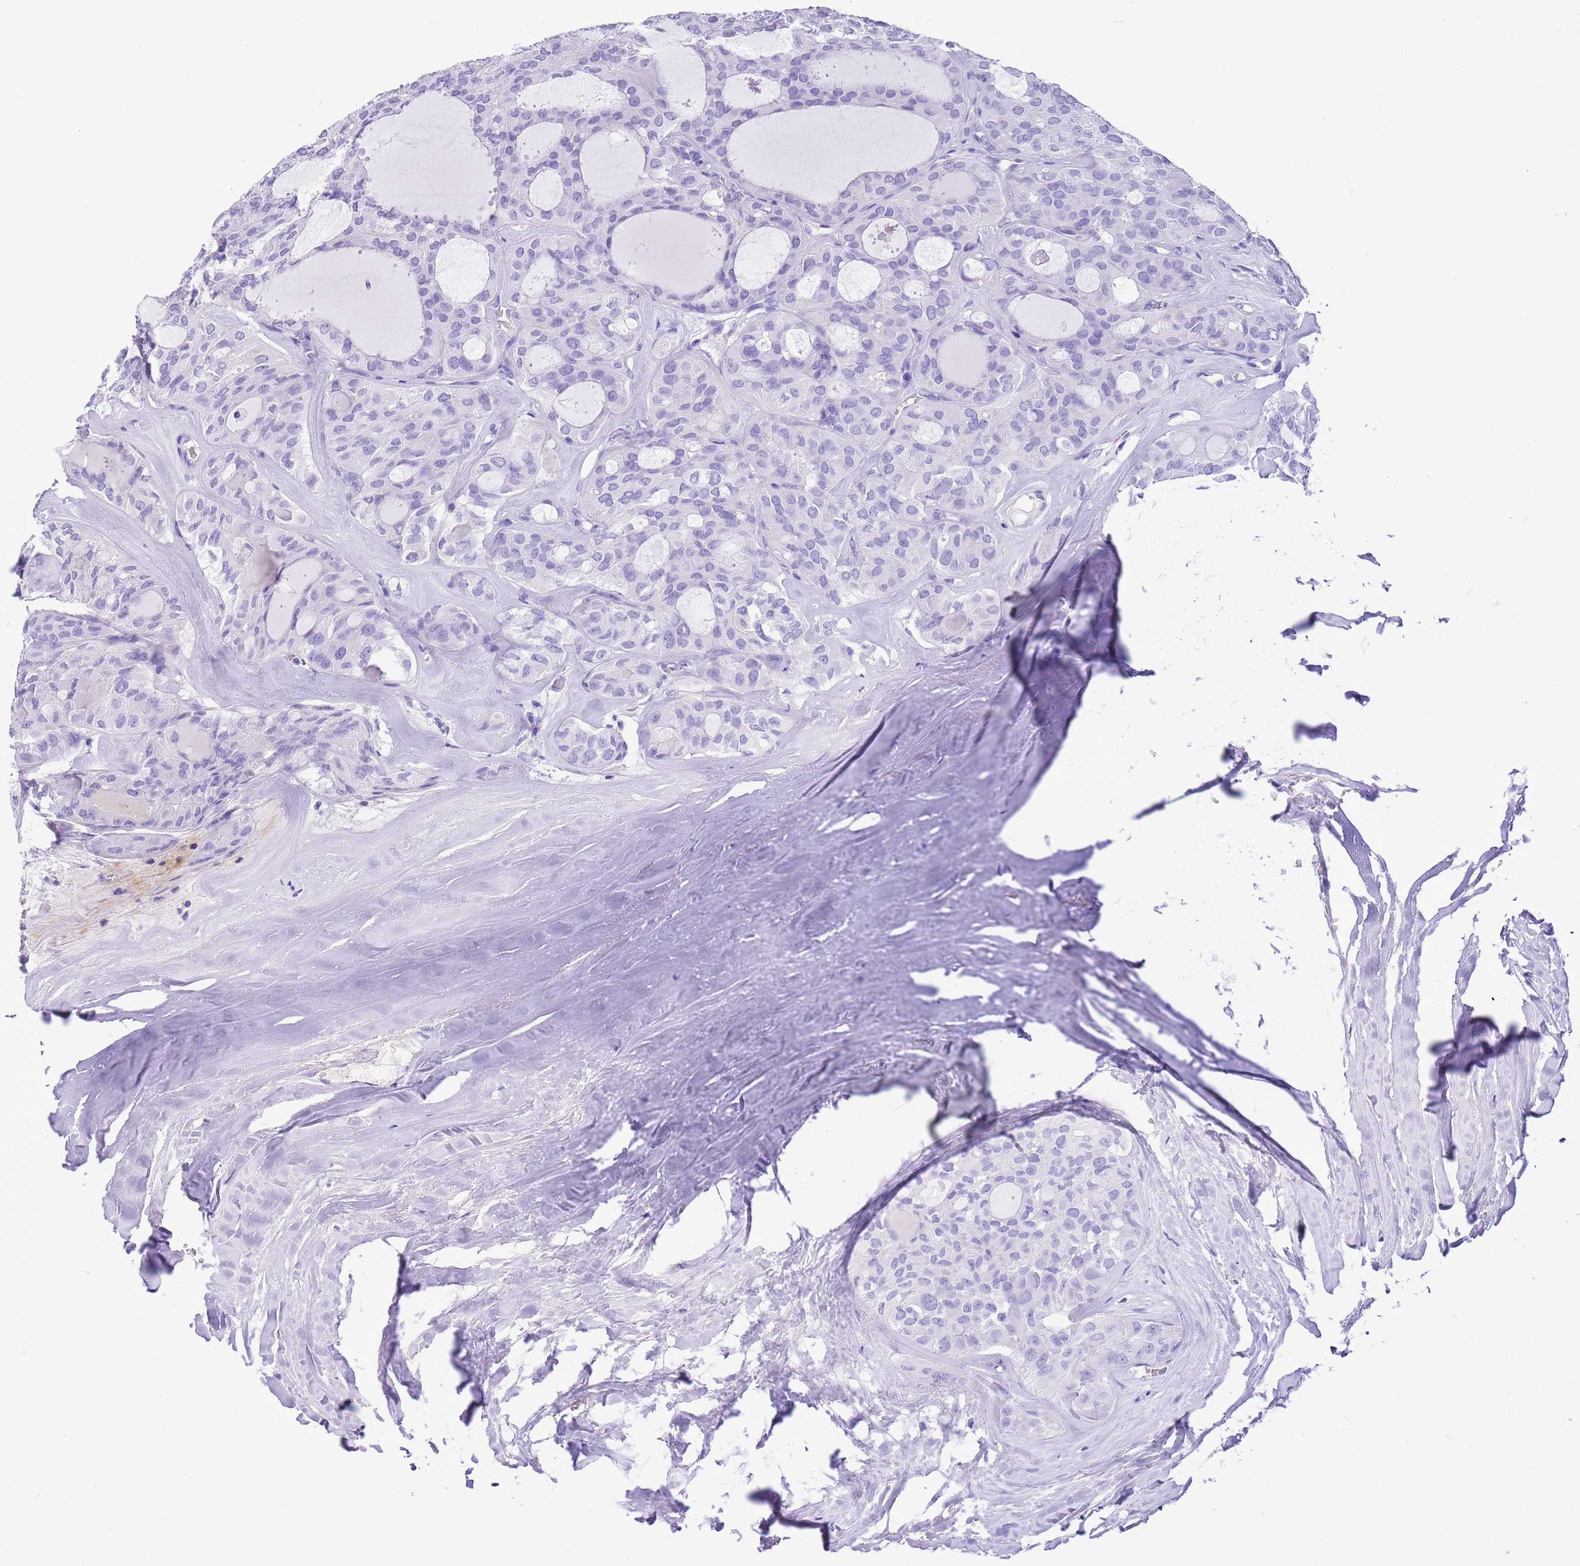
{"staining": {"intensity": "negative", "quantity": "none", "location": "none"}, "tissue": "thyroid cancer", "cell_type": "Tumor cells", "image_type": "cancer", "snomed": [{"axis": "morphology", "description": "Follicular adenoma carcinoma, NOS"}, {"axis": "topography", "description": "Thyroid gland"}], "caption": "The histopathology image demonstrates no staining of tumor cells in follicular adenoma carcinoma (thyroid).", "gene": "TBC1D10B", "patient": {"sex": "male", "age": 75}}